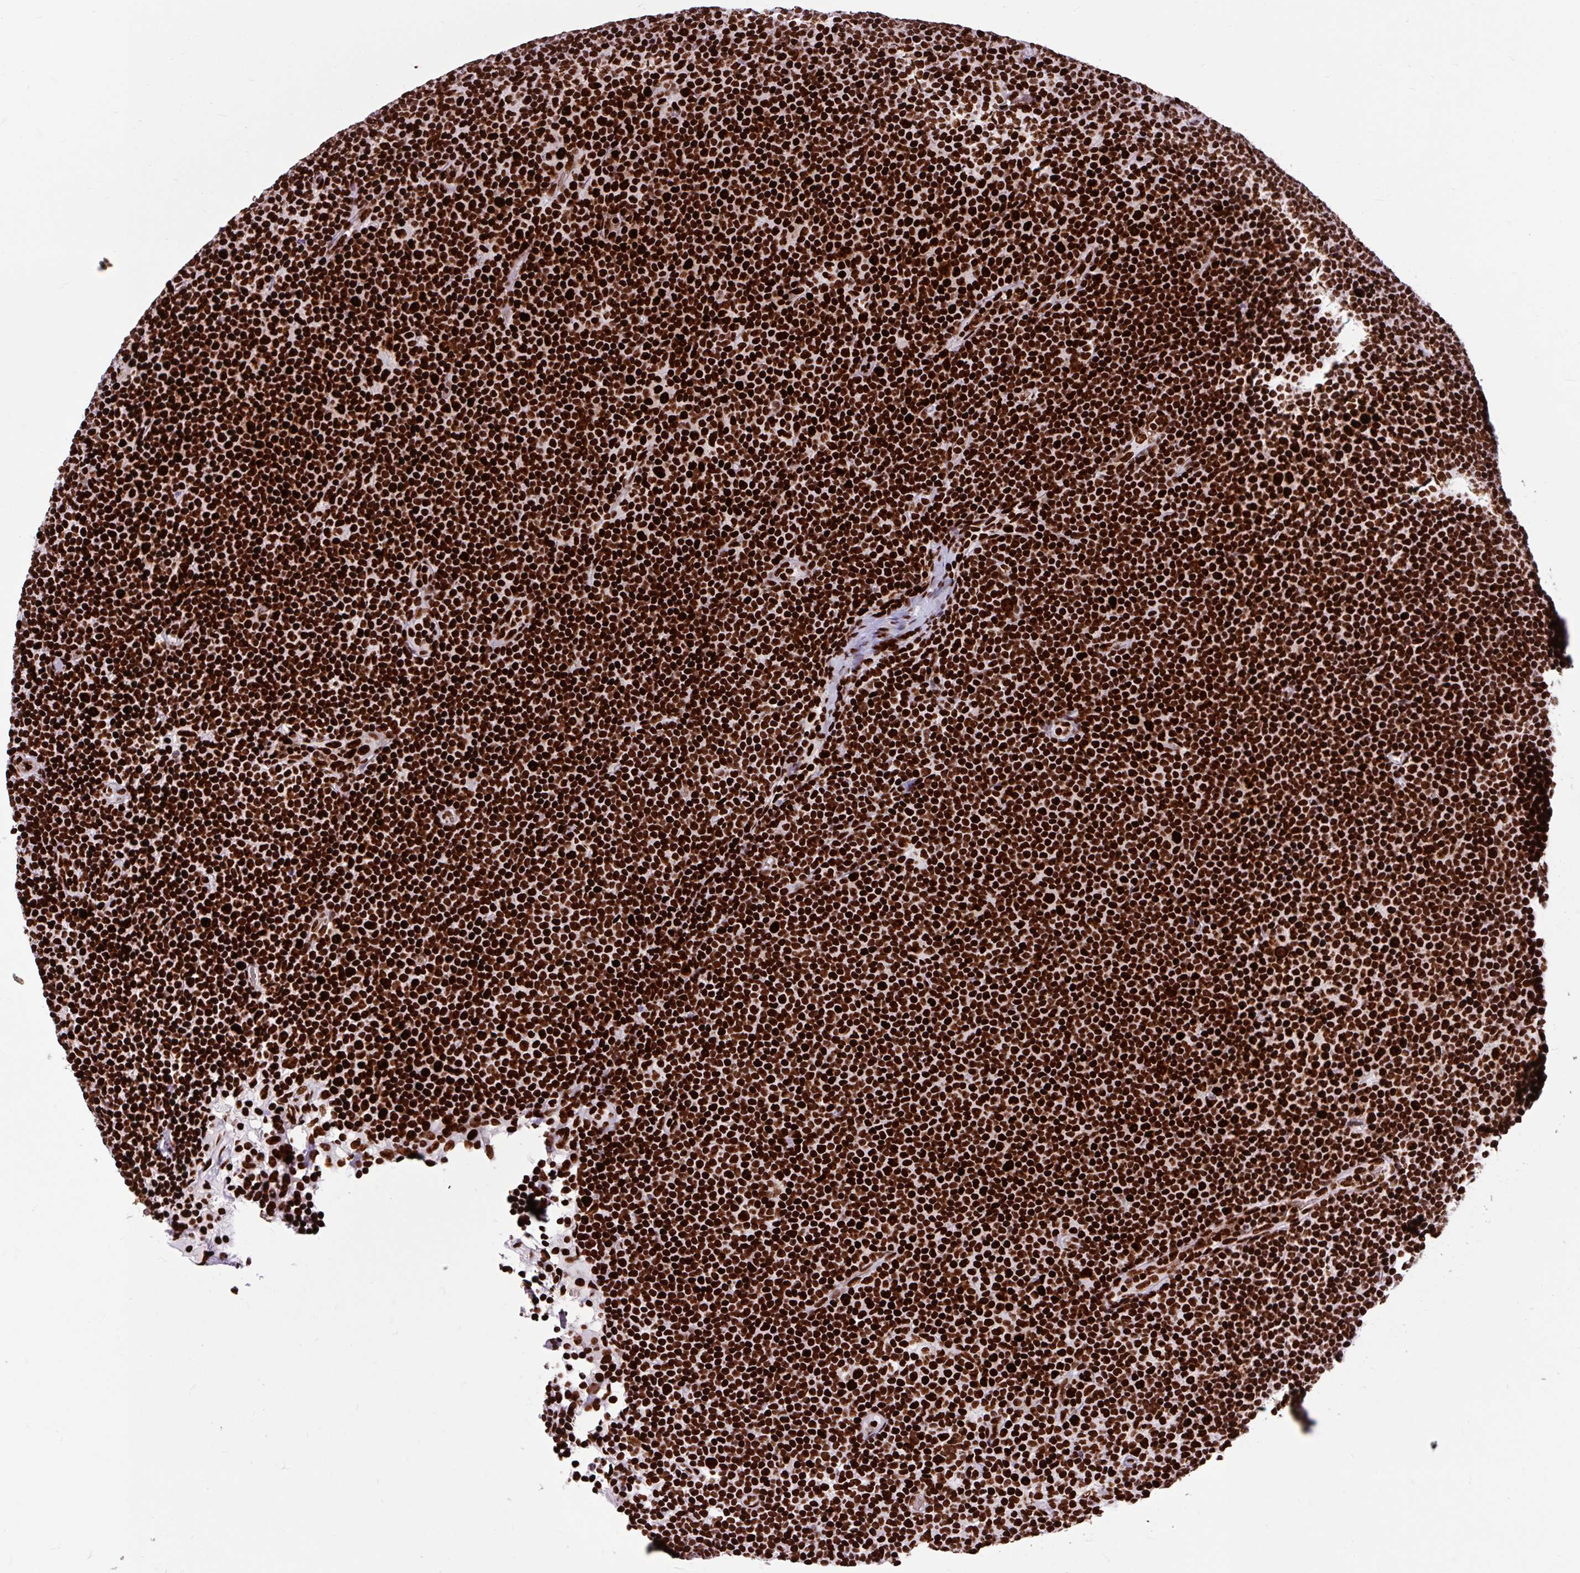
{"staining": {"intensity": "strong", "quantity": ">75%", "location": "nuclear"}, "tissue": "lymphoma", "cell_type": "Tumor cells", "image_type": "cancer", "snomed": [{"axis": "morphology", "description": "Malignant lymphoma, non-Hodgkin's type, Low grade"}, {"axis": "topography", "description": "Lymph node"}], "caption": "Immunohistochemical staining of malignant lymphoma, non-Hodgkin's type (low-grade) displays high levels of strong nuclear staining in approximately >75% of tumor cells.", "gene": "FUS", "patient": {"sex": "male", "age": 48}}